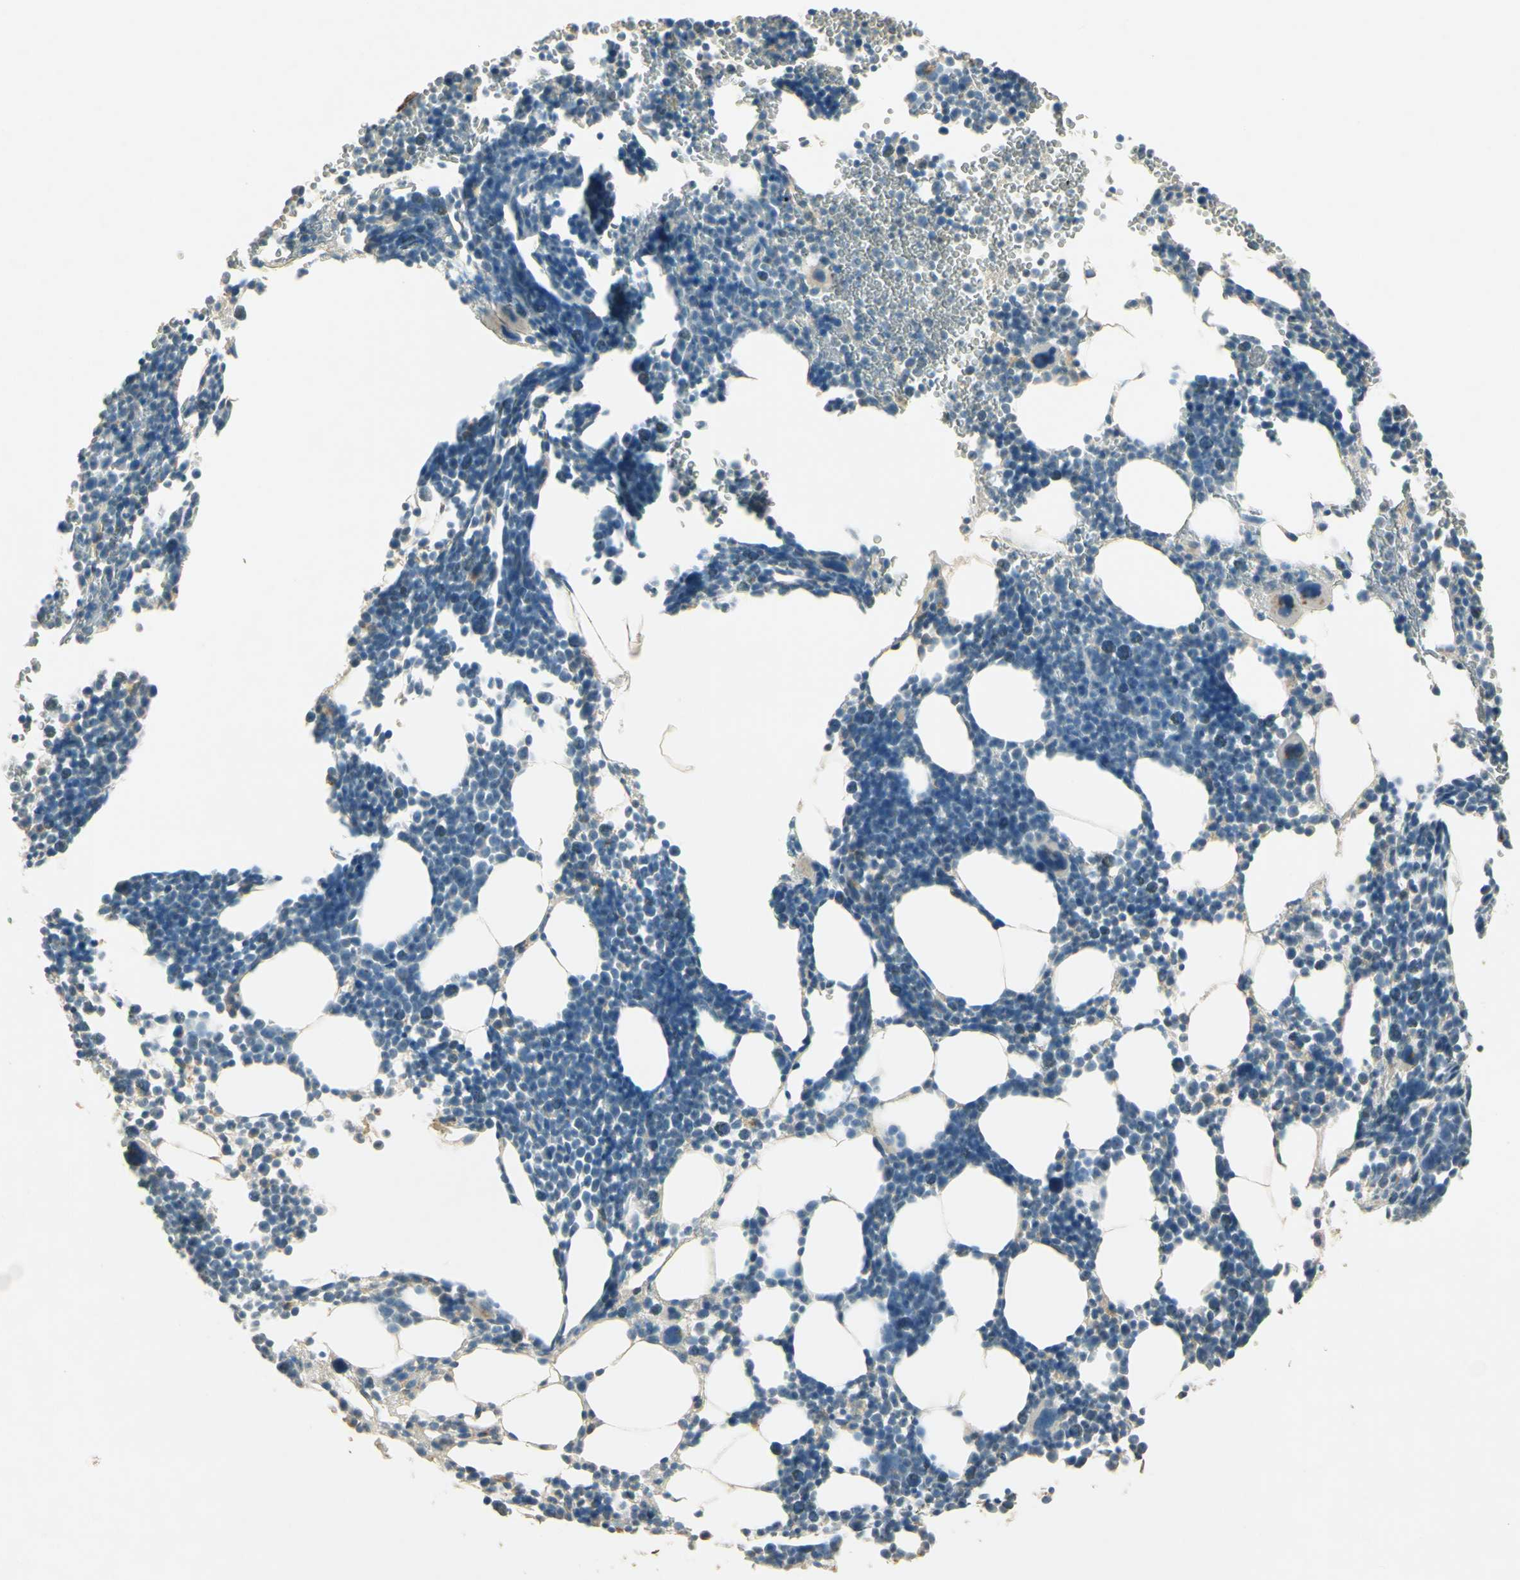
{"staining": {"intensity": "weak", "quantity": "<25%", "location": "cytoplasmic/membranous"}, "tissue": "bone marrow", "cell_type": "Hematopoietic cells", "image_type": "normal", "snomed": [{"axis": "morphology", "description": "Normal tissue, NOS"}, {"axis": "topography", "description": "Bone marrow"}], "caption": "Immunohistochemical staining of unremarkable human bone marrow demonstrates no significant expression in hematopoietic cells. The staining is performed using DAB brown chromogen with nuclei counter-stained in using hematoxylin.", "gene": "UXS1", "patient": {"sex": "female", "age": 68}}